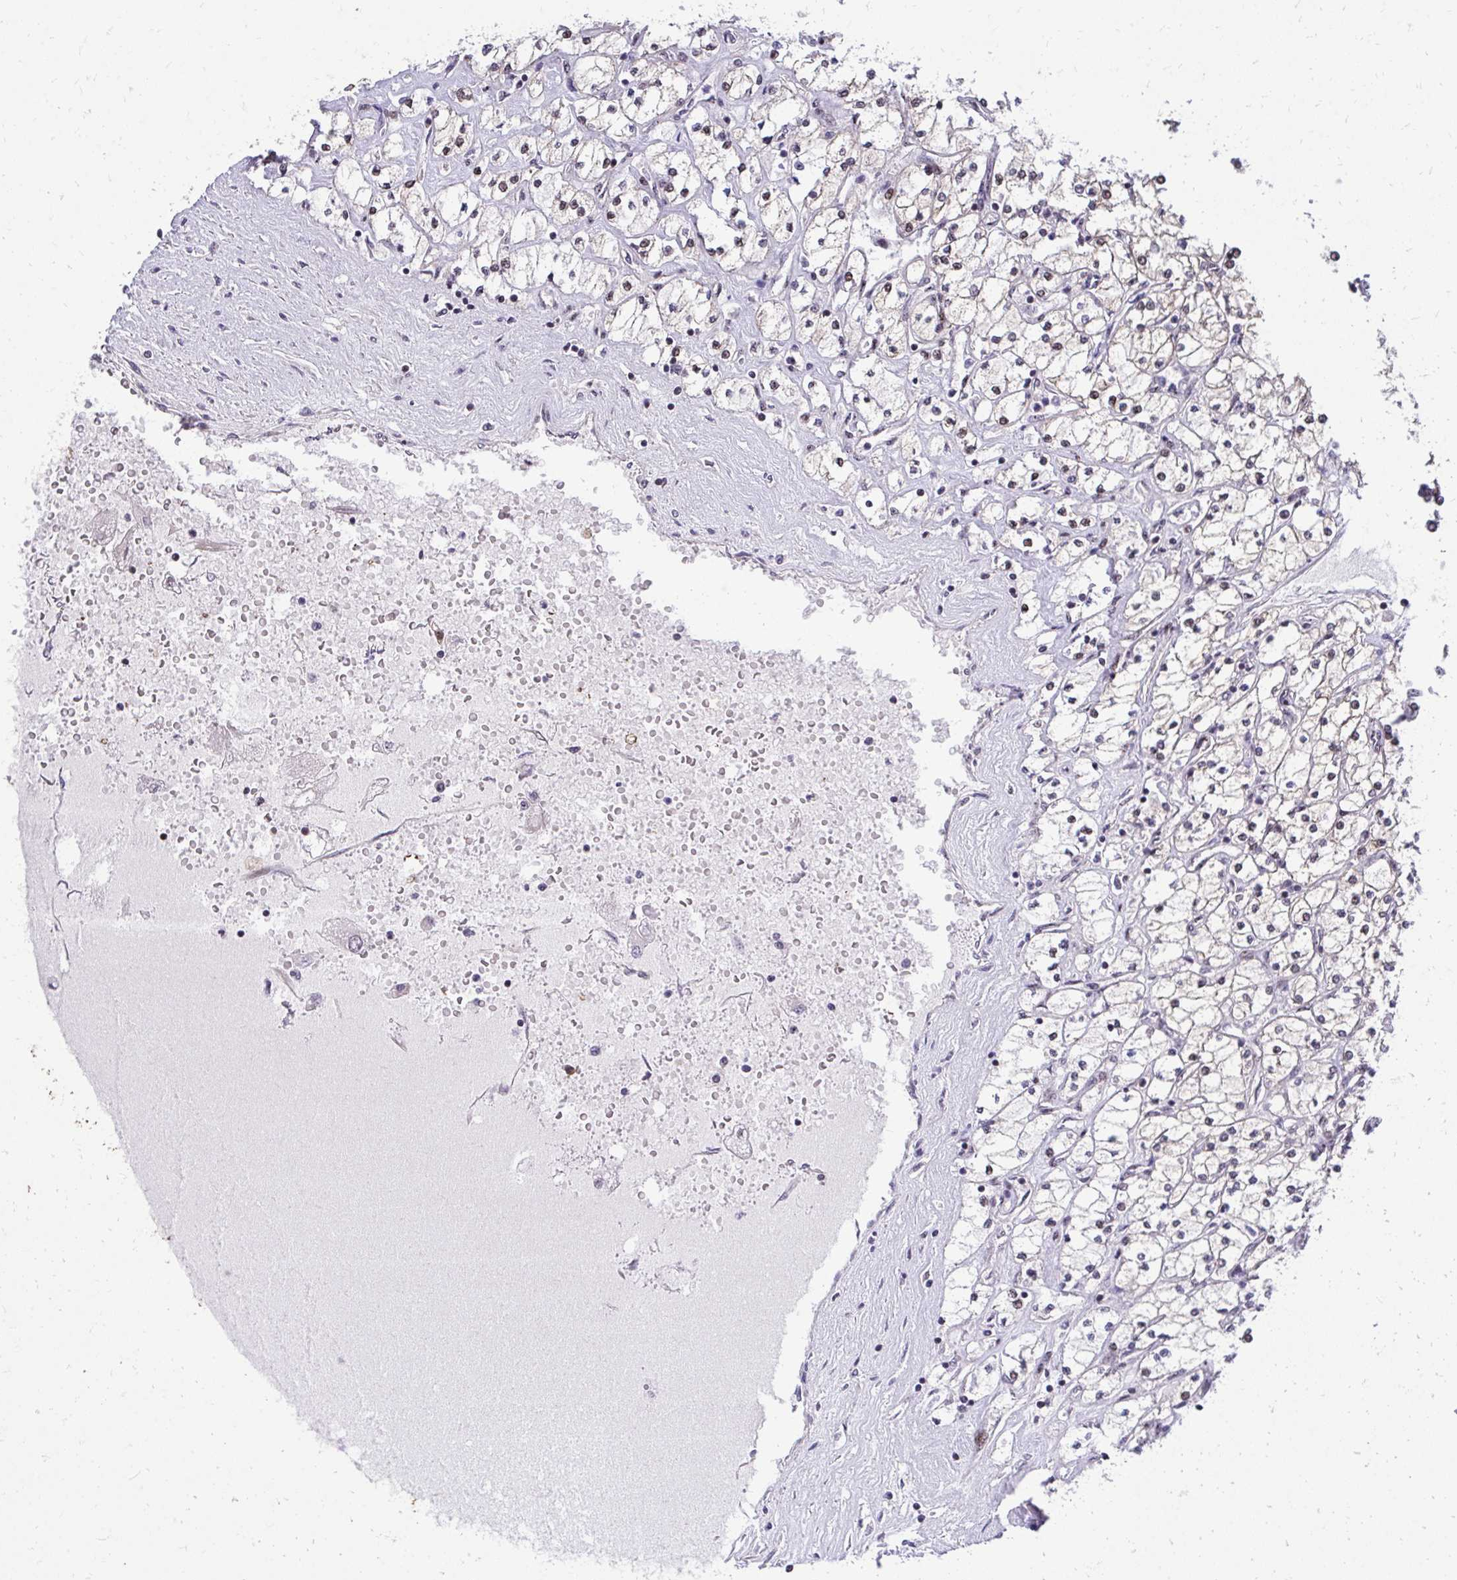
{"staining": {"intensity": "moderate", "quantity": "<25%", "location": "cytoplasmic/membranous,nuclear"}, "tissue": "renal cancer", "cell_type": "Tumor cells", "image_type": "cancer", "snomed": [{"axis": "morphology", "description": "Adenocarcinoma, NOS"}, {"axis": "topography", "description": "Kidney"}], "caption": "IHC (DAB (3,3'-diaminobenzidine)) staining of human renal cancer (adenocarcinoma) shows moderate cytoplasmic/membranous and nuclear protein expression in approximately <25% of tumor cells.", "gene": "HOXA4", "patient": {"sex": "male", "age": 80}}